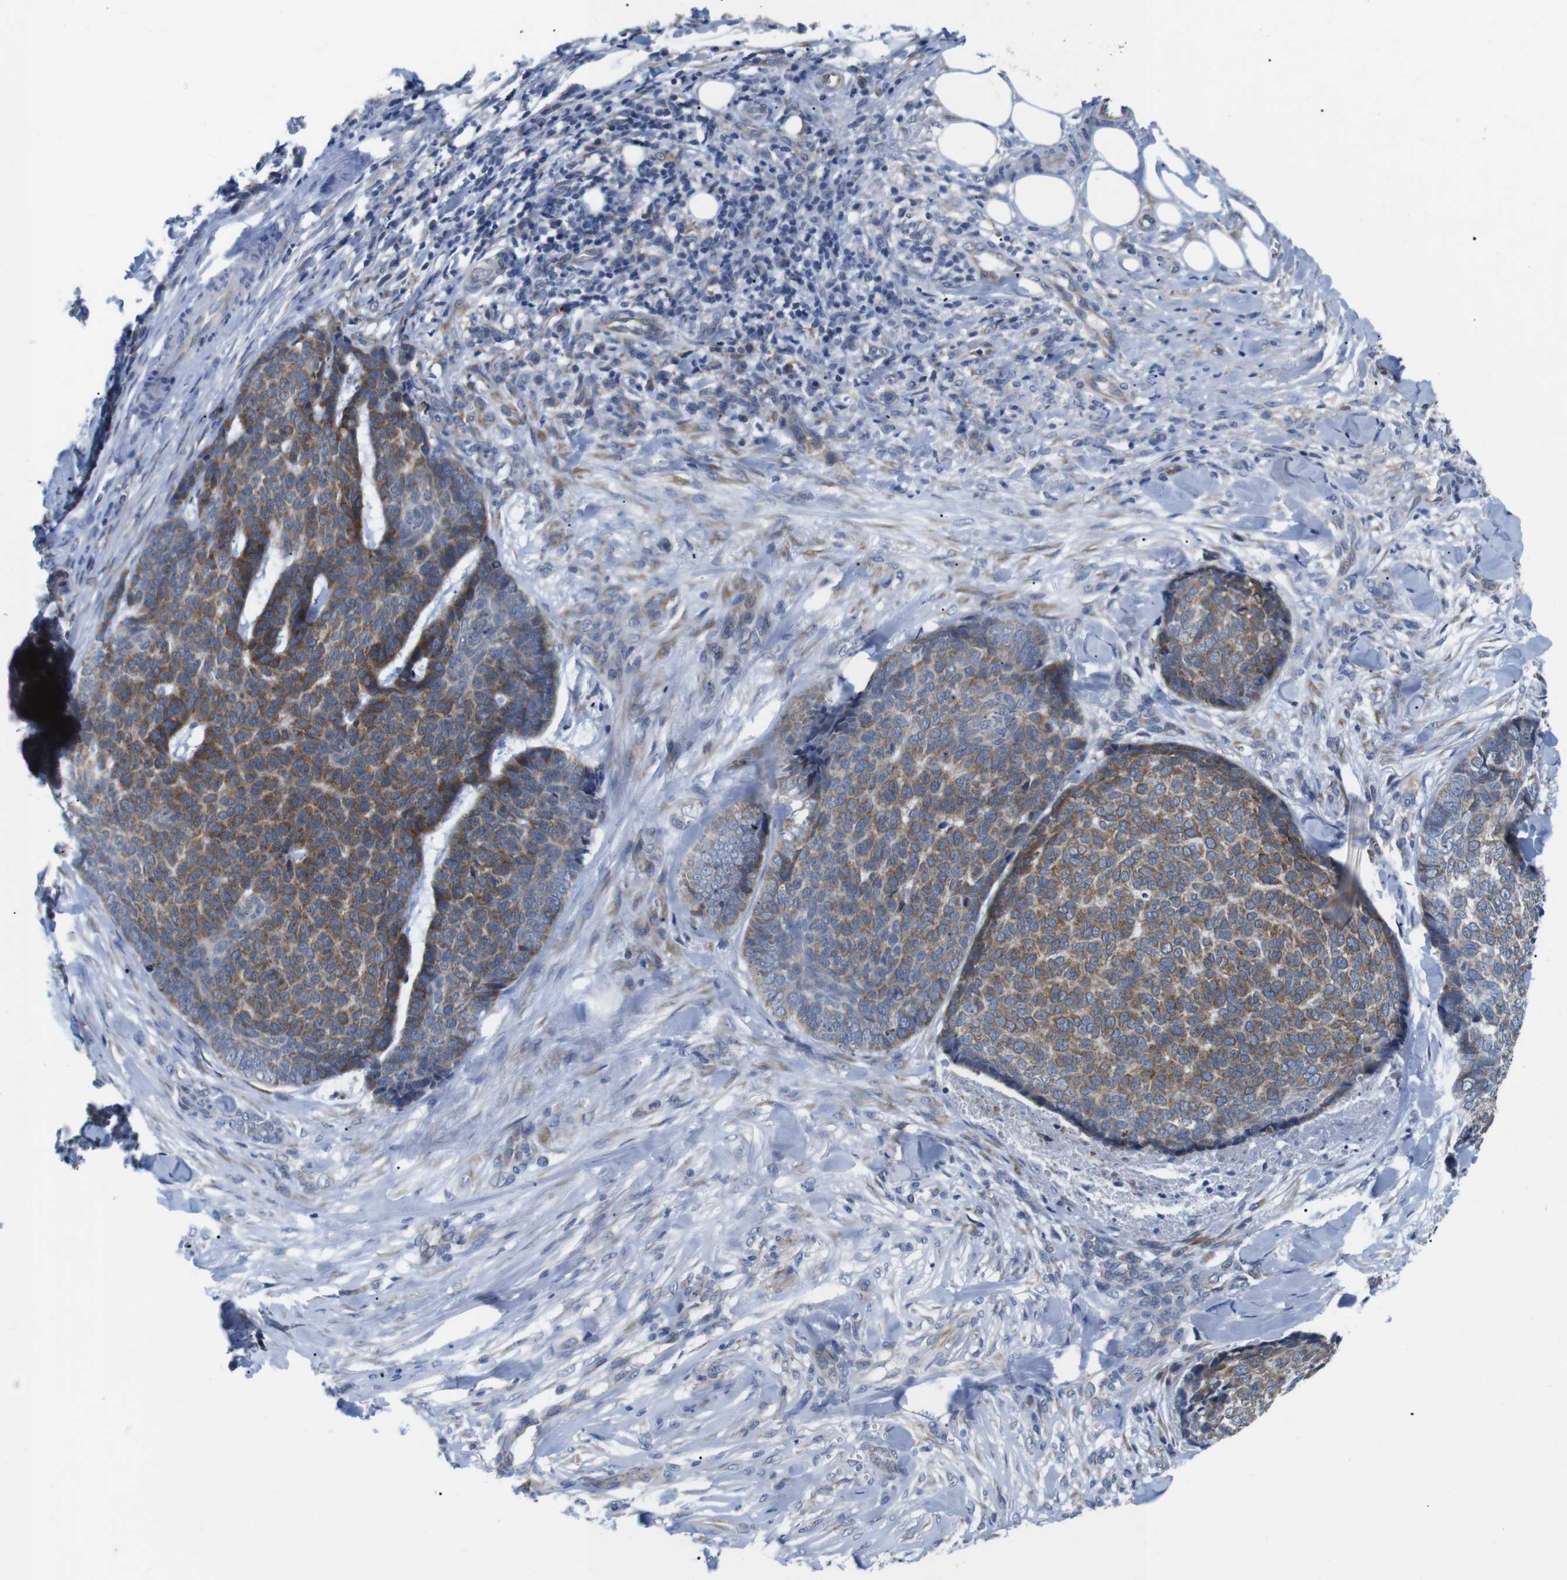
{"staining": {"intensity": "moderate", "quantity": ">75%", "location": "cytoplasmic/membranous"}, "tissue": "skin cancer", "cell_type": "Tumor cells", "image_type": "cancer", "snomed": [{"axis": "morphology", "description": "Basal cell carcinoma"}, {"axis": "topography", "description": "Skin"}], "caption": "Brown immunohistochemical staining in human skin cancer shows moderate cytoplasmic/membranous positivity in approximately >75% of tumor cells.", "gene": "HACD3", "patient": {"sex": "male", "age": 84}}